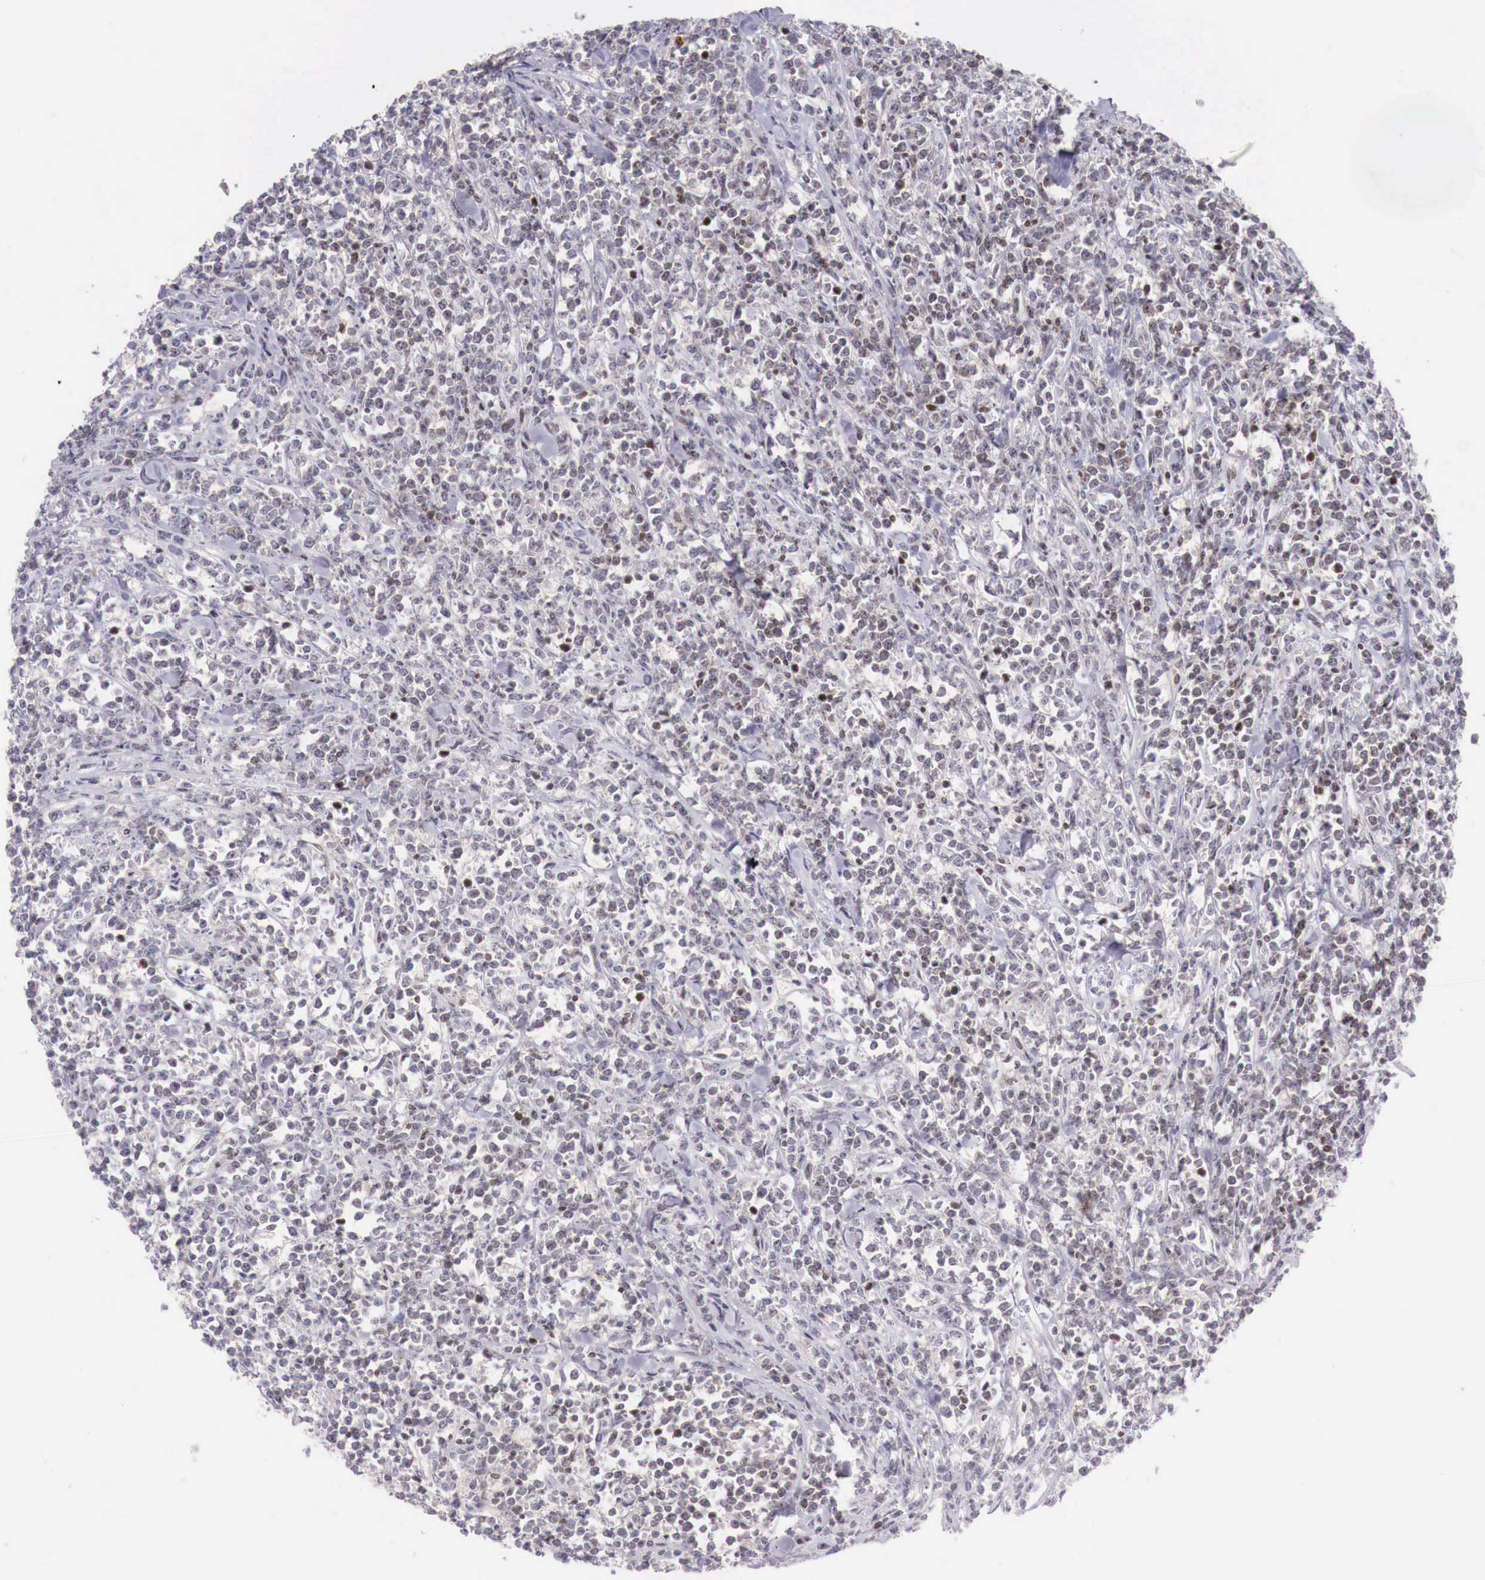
{"staining": {"intensity": "moderate", "quantity": ">75%", "location": "nuclear"}, "tissue": "lymphoma", "cell_type": "Tumor cells", "image_type": "cancer", "snomed": [{"axis": "morphology", "description": "Malignant lymphoma, non-Hodgkin's type, High grade"}, {"axis": "topography", "description": "Small intestine"}, {"axis": "topography", "description": "Colon"}], "caption": "This is a histology image of immunohistochemistry staining of lymphoma, which shows moderate positivity in the nuclear of tumor cells.", "gene": "CLCN5", "patient": {"sex": "male", "age": 8}}